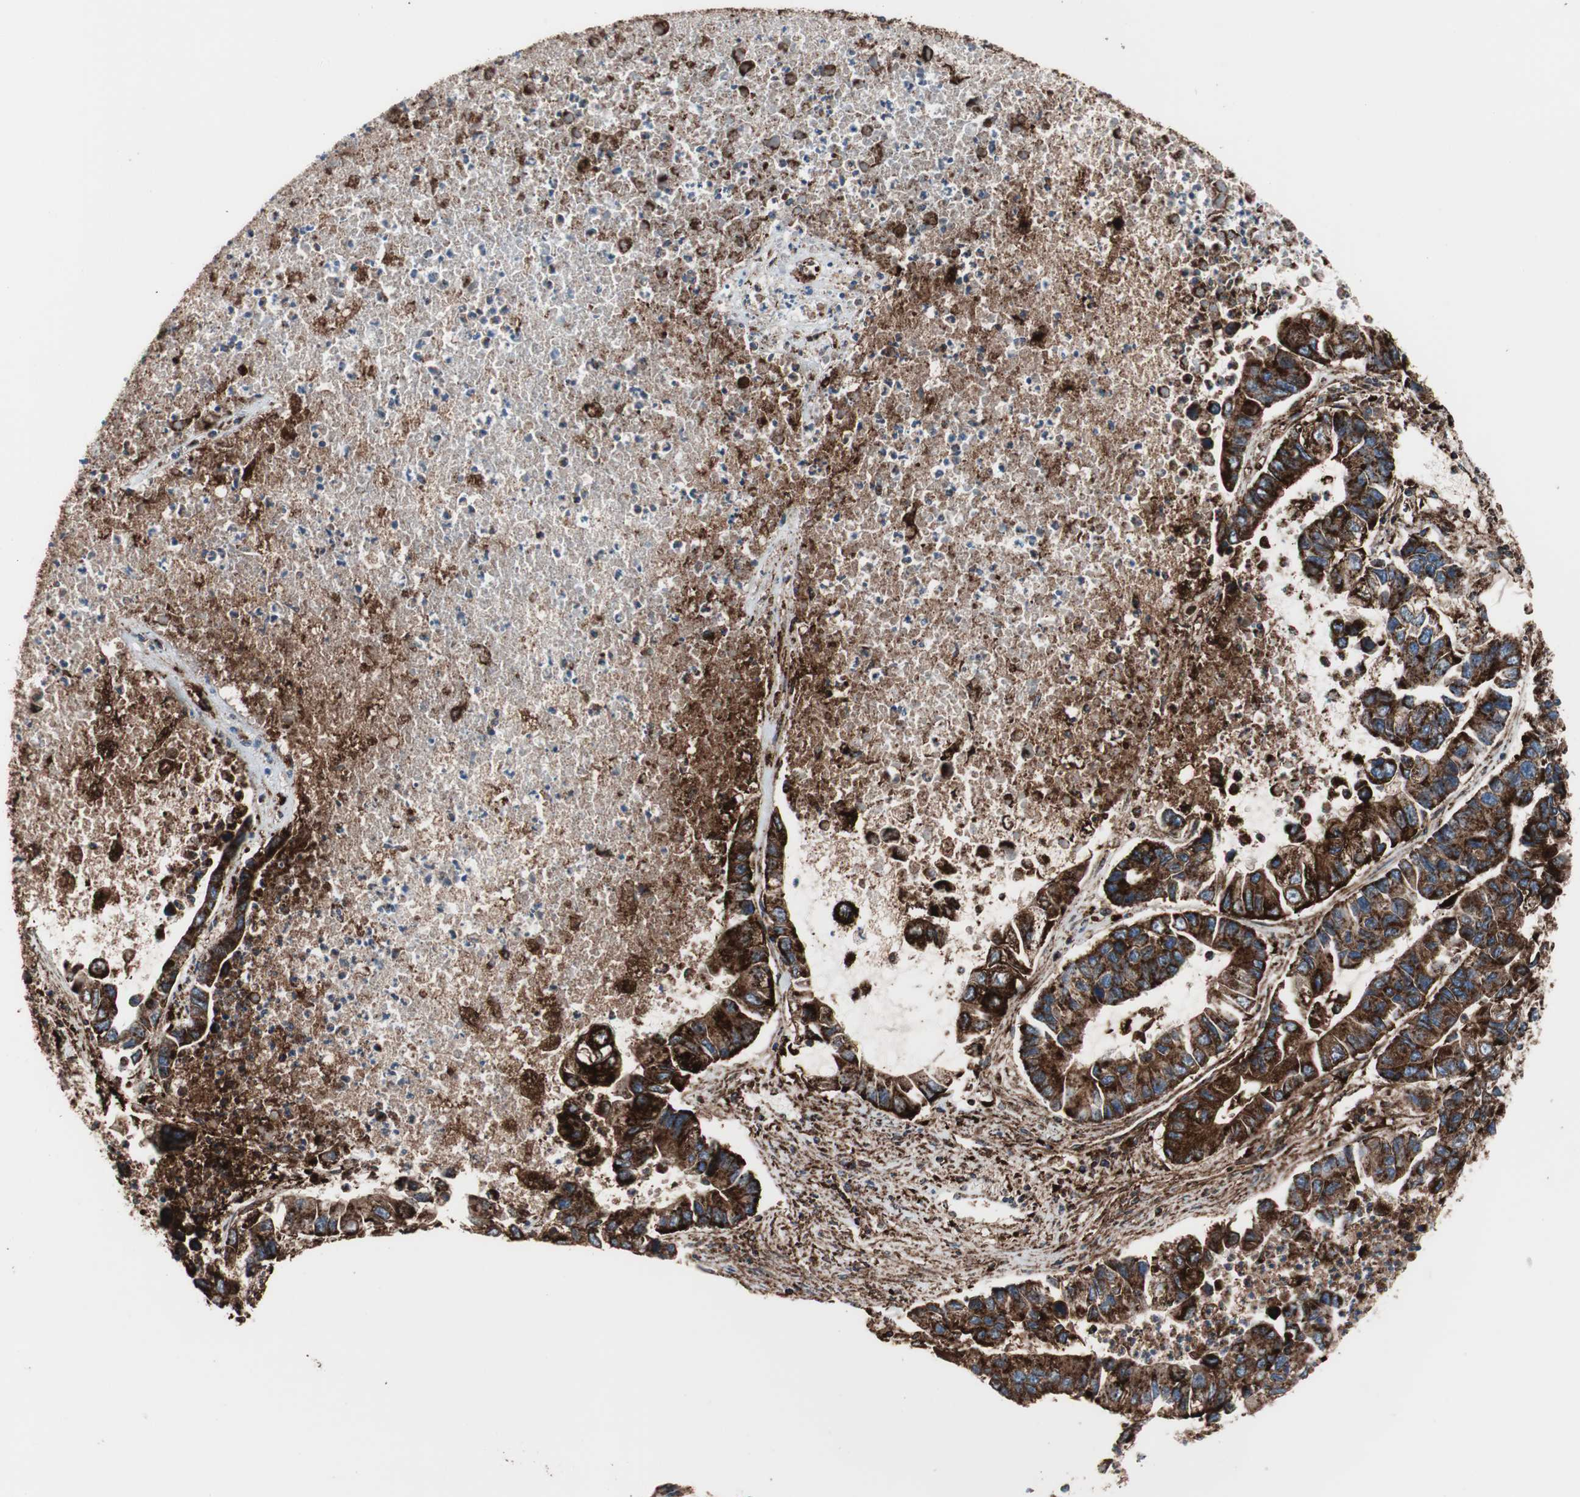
{"staining": {"intensity": "strong", "quantity": ">75%", "location": "cytoplasmic/membranous"}, "tissue": "lung cancer", "cell_type": "Tumor cells", "image_type": "cancer", "snomed": [{"axis": "morphology", "description": "Adenocarcinoma, NOS"}, {"axis": "topography", "description": "Lung"}], "caption": "Immunohistochemical staining of adenocarcinoma (lung) displays high levels of strong cytoplasmic/membranous positivity in approximately >75% of tumor cells.", "gene": "LAMP1", "patient": {"sex": "female", "age": 51}}